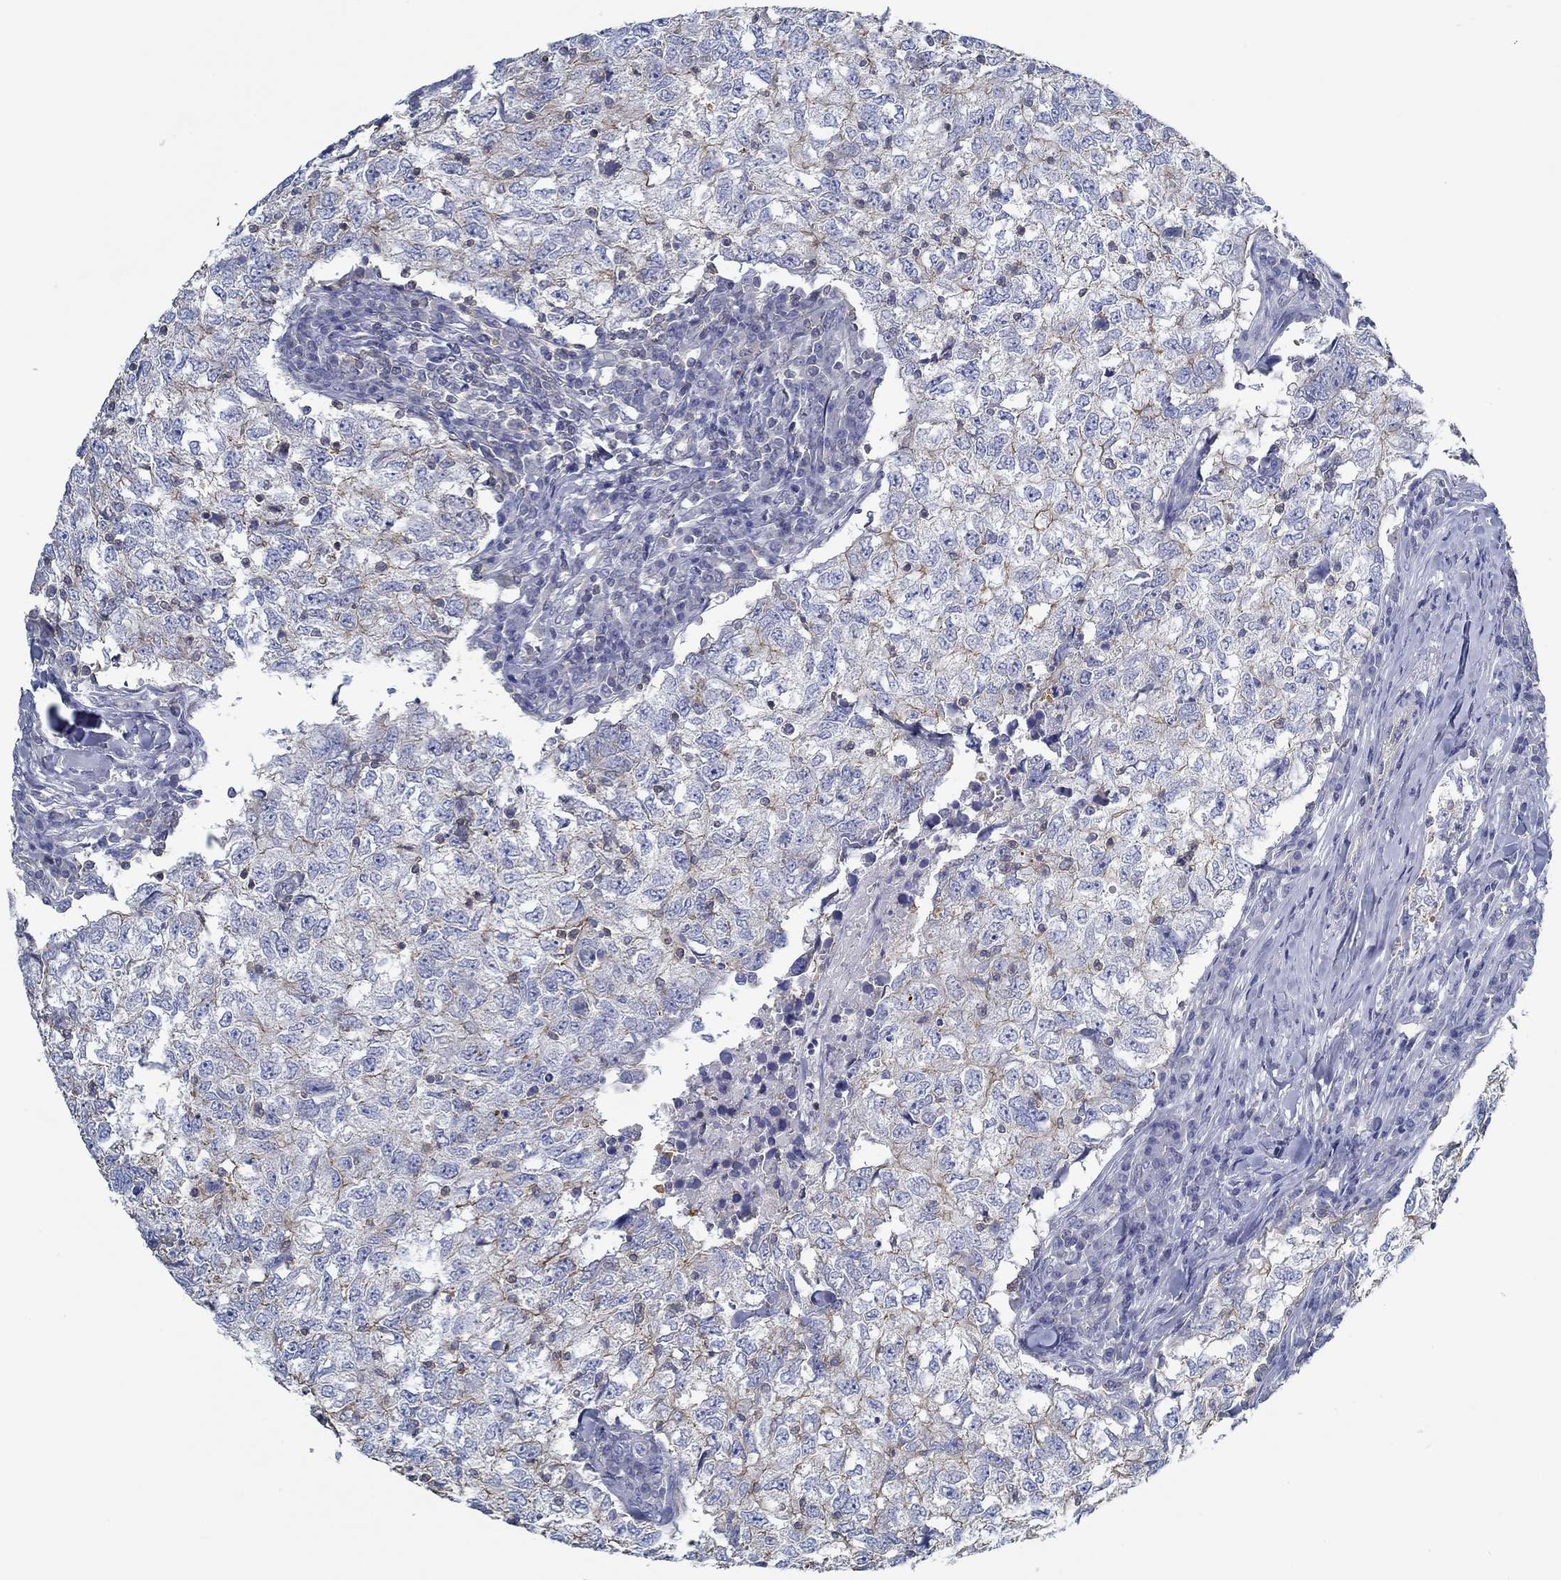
{"staining": {"intensity": "strong", "quantity": "<25%", "location": "cytoplasmic/membranous"}, "tissue": "breast cancer", "cell_type": "Tumor cells", "image_type": "cancer", "snomed": [{"axis": "morphology", "description": "Duct carcinoma"}, {"axis": "topography", "description": "Breast"}], "caption": "Immunohistochemical staining of human invasive ductal carcinoma (breast) exhibits strong cytoplasmic/membranous protein expression in about <25% of tumor cells.", "gene": "BBOF1", "patient": {"sex": "female", "age": 30}}